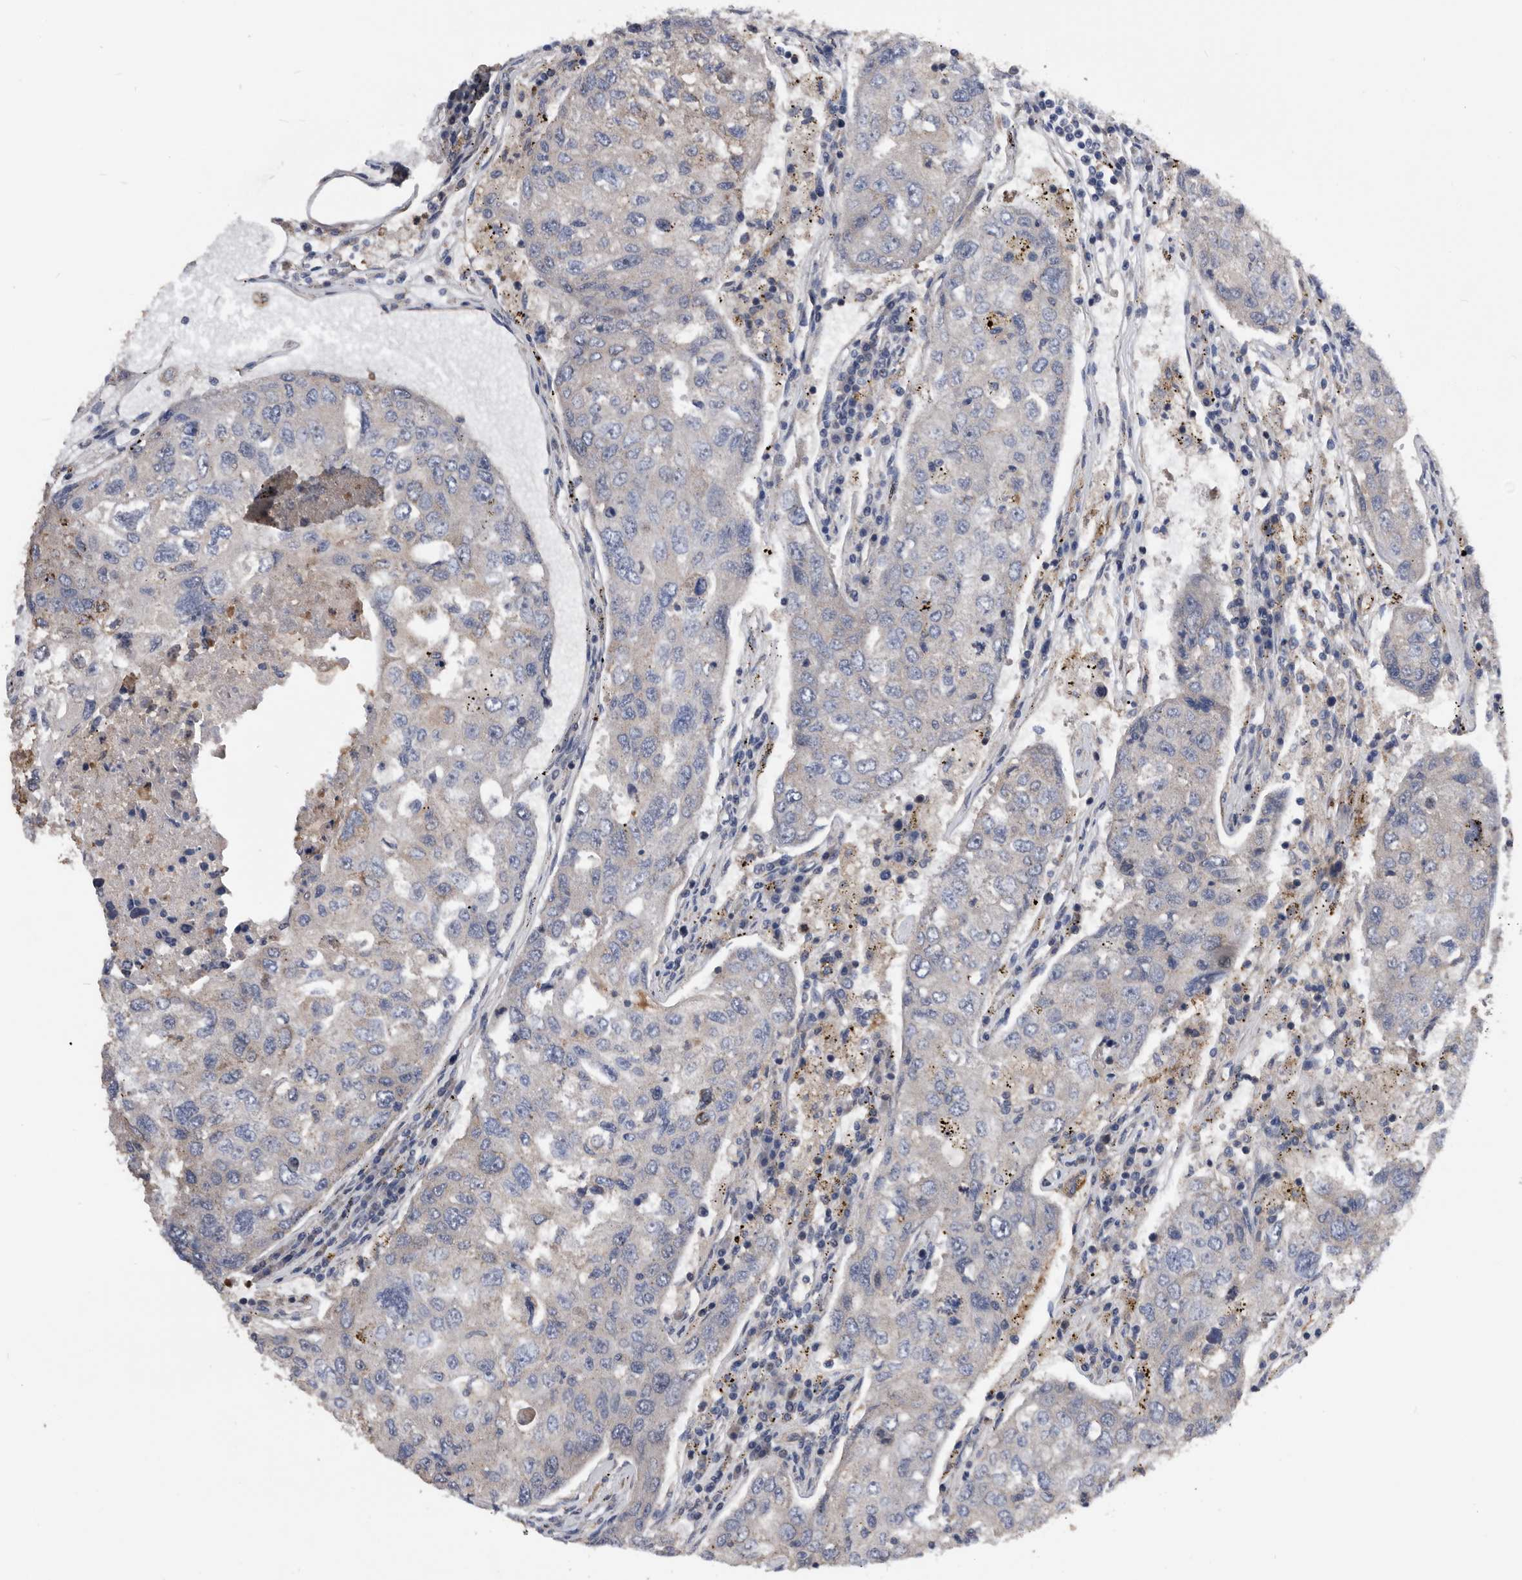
{"staining": {"intensity": "negative", "quantity": "none", "location": "none"}, "tissue": "urothelial cancer", "cell_type": "Tumor cells", "image_type": "cancer", "snomed": [{"axis": "morphology", "description": "Urothelial carcinoma, High grade"}, {"axis": "topography", "description": "Lymph node"}, {"axis": "topography", "description": "Urinary bladder"}], "caption": "High power microscopy photomicrograph of an immunohistochemistry (IHC) micrograph of urothelial cancer, revealing no significant expression in tumor cells.", "gene": "SERINC2", "patient": {"sex": "male", "age": 51}}